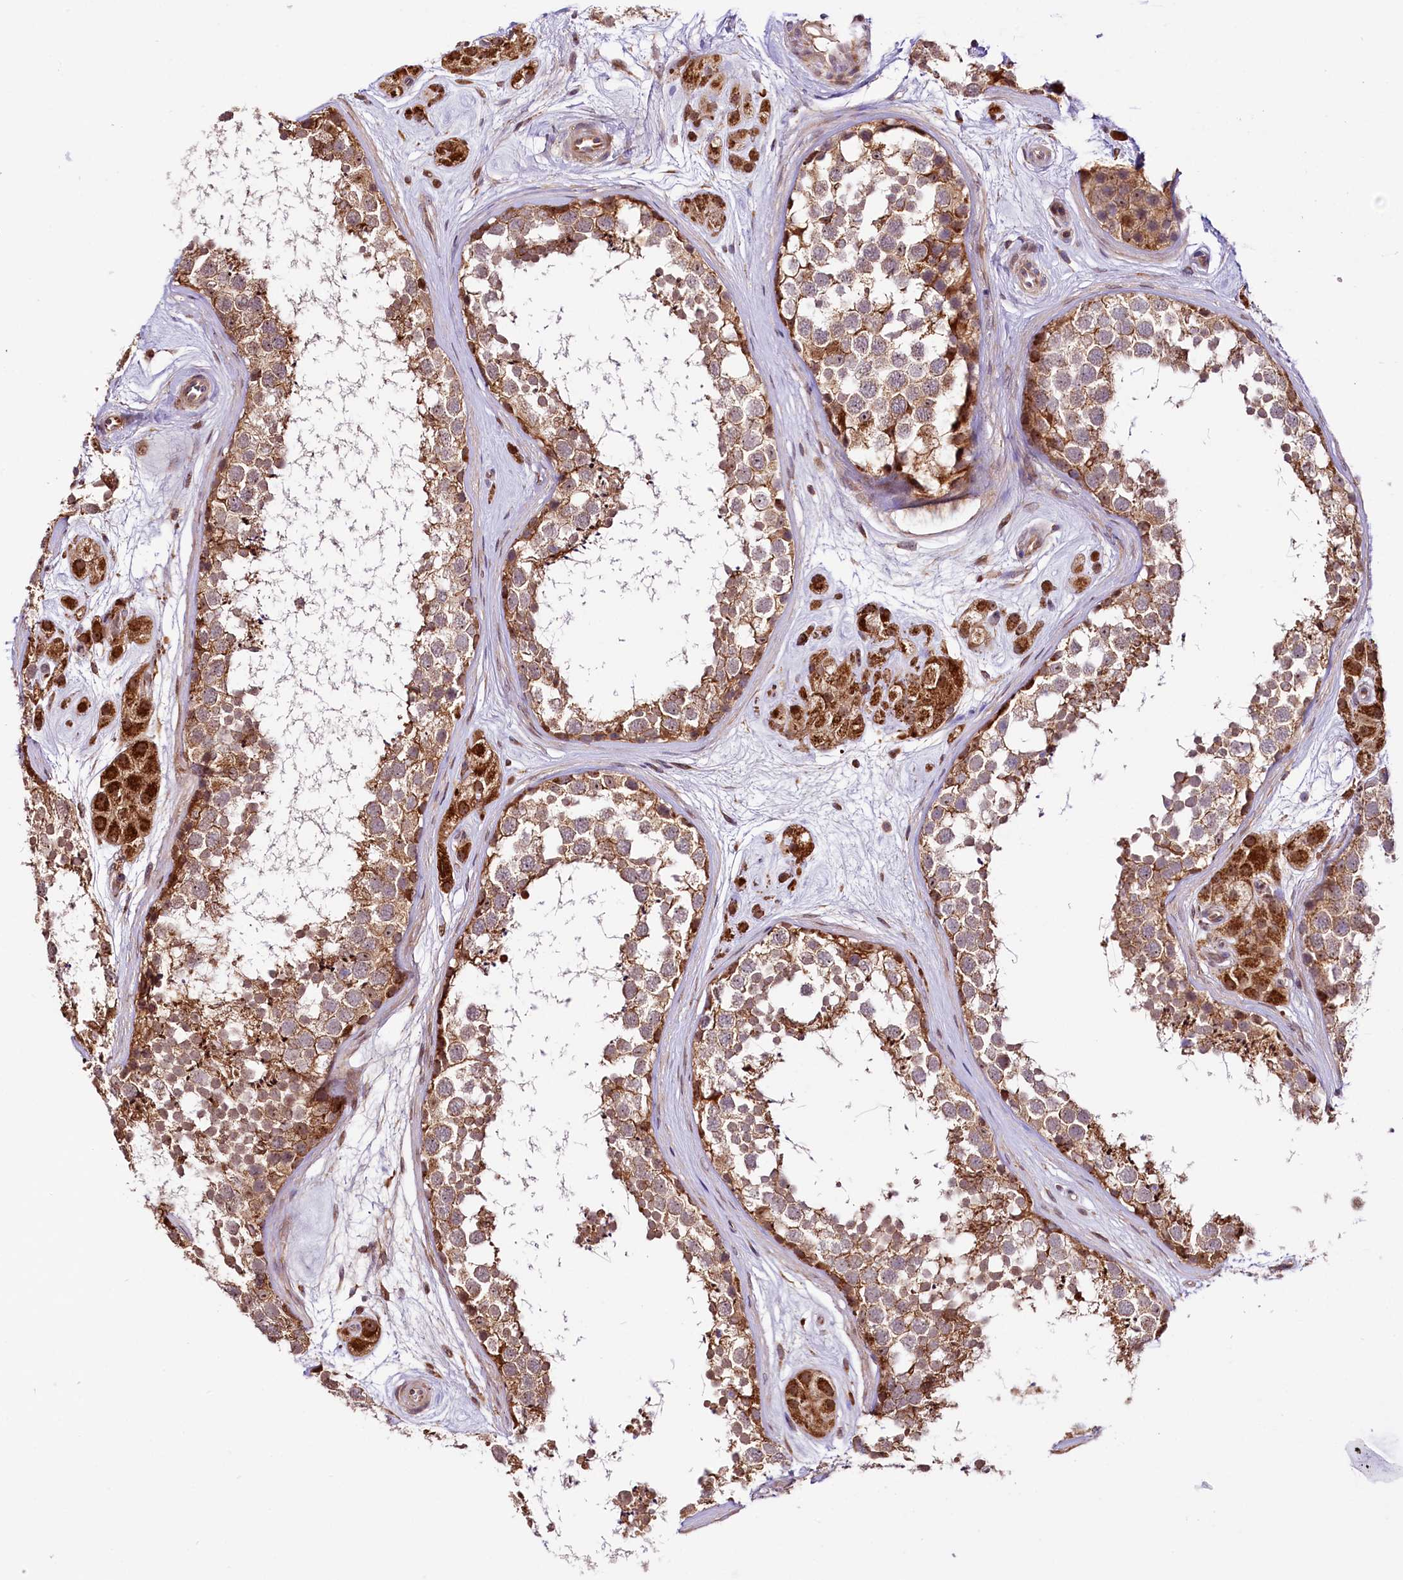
{"staining": {"intensity": "moderate", "quantity": ">75%", "location": "cytoplasmic/membranous"}, "tissue": "testis", "cell_type": "Cells in seminiferous ducts", "image_type": "normal", "snomed": [{"axis": "morphology", "description": "Normal tissue, NOS"}, {"axis": "topography", "description": "Testis"}], "caption": "Moderate cytoplasmic/membranous expression for a protein is present in approximately >75% of cells in seminiferous ducts of unremarkable testis using immunohistochemistry (IHC).", "gene": "ST7", "patient": {"sex": "male", "age": 56}}